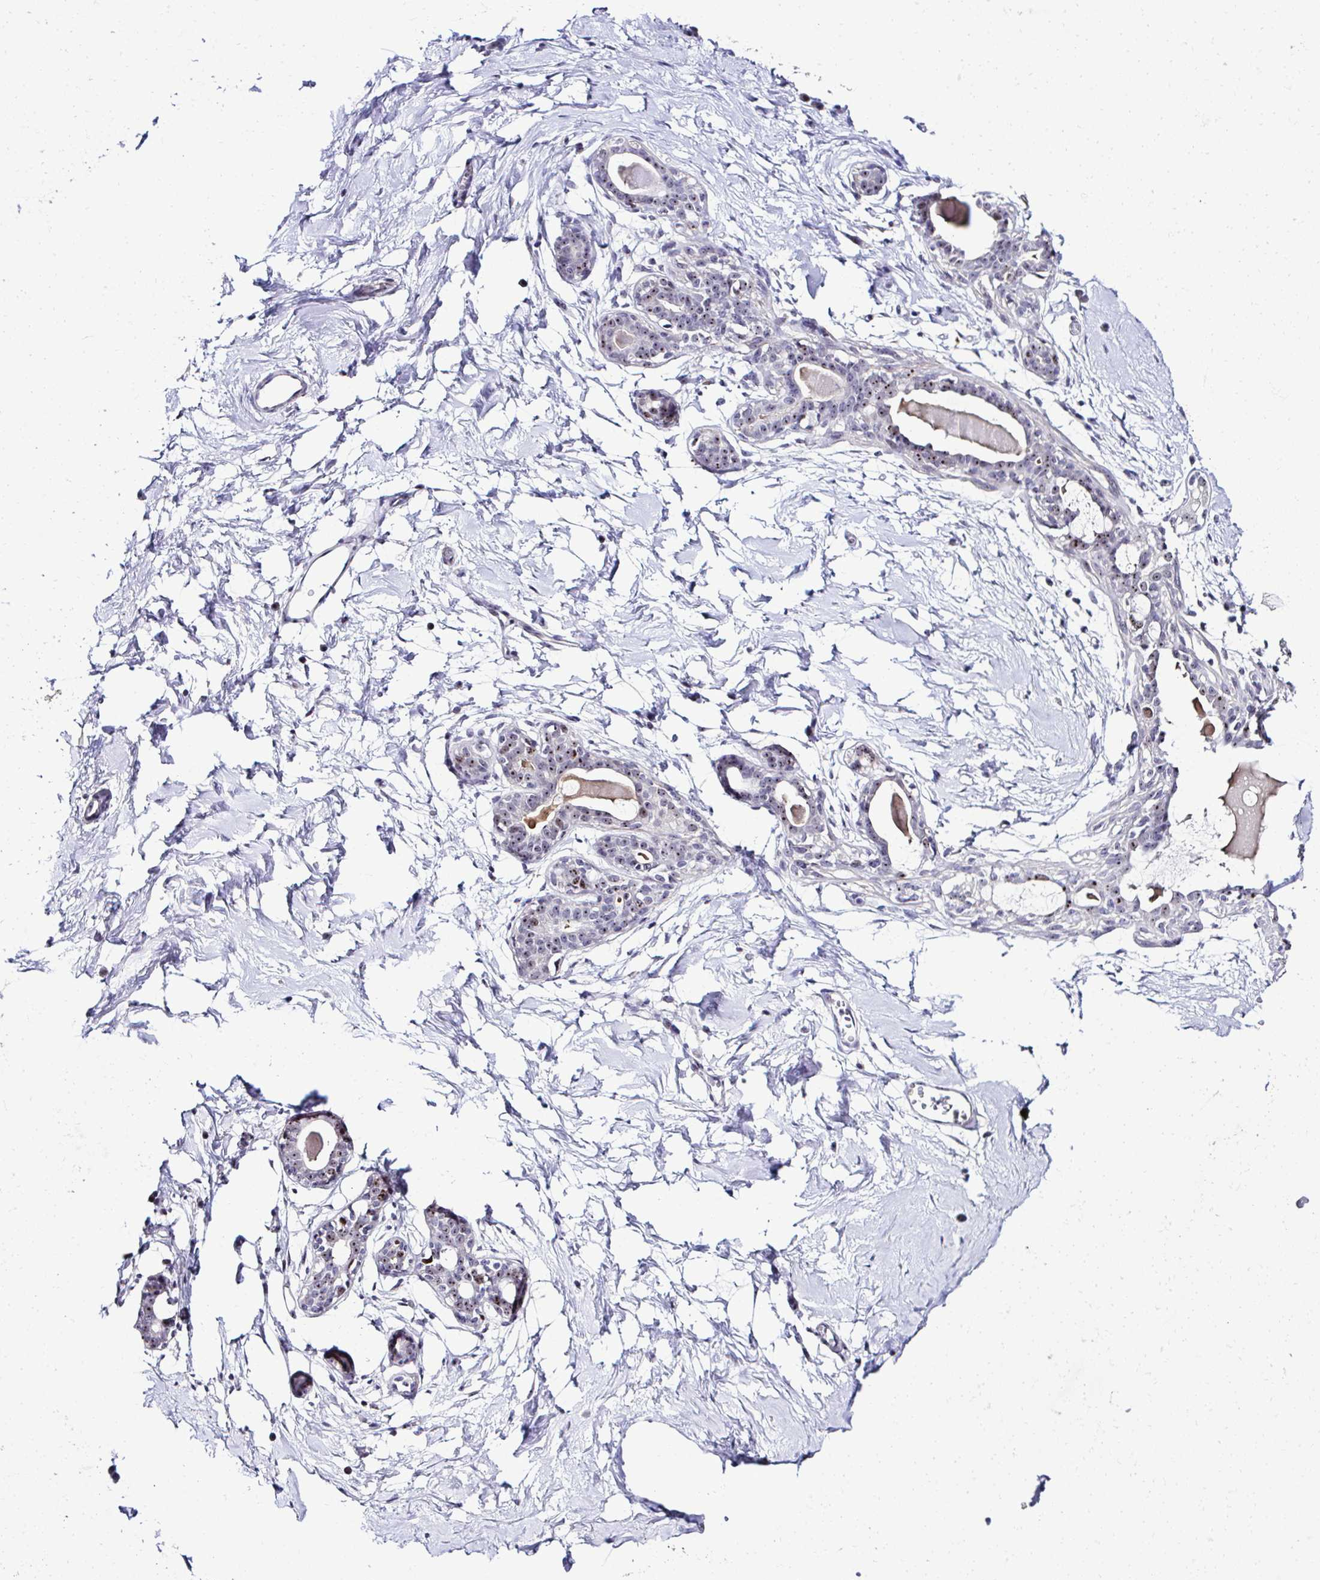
{"staining": {"intensity": "negative", "quantity": "none", "location": "none"}, "tissue": "breast", "cell_type": "Adipocytes", "image_type": "normal", "snomed": [{"axis": "morphology", "description": "Normal tissue, NOS"}, {"axis": "topography", "description": "Breast"}], "caption": "This photomicrograph is of benign breast stained with immunohistochemistry (IHC) to label a protein in brown with the nuclei are counter-stained blue. There is no expression in adipocytes. (Brightfield microscopy of DAB immunohistochemistry at high magnification).", "gene": "CEP72", "patient": {"sex": "female", "age": 45}}